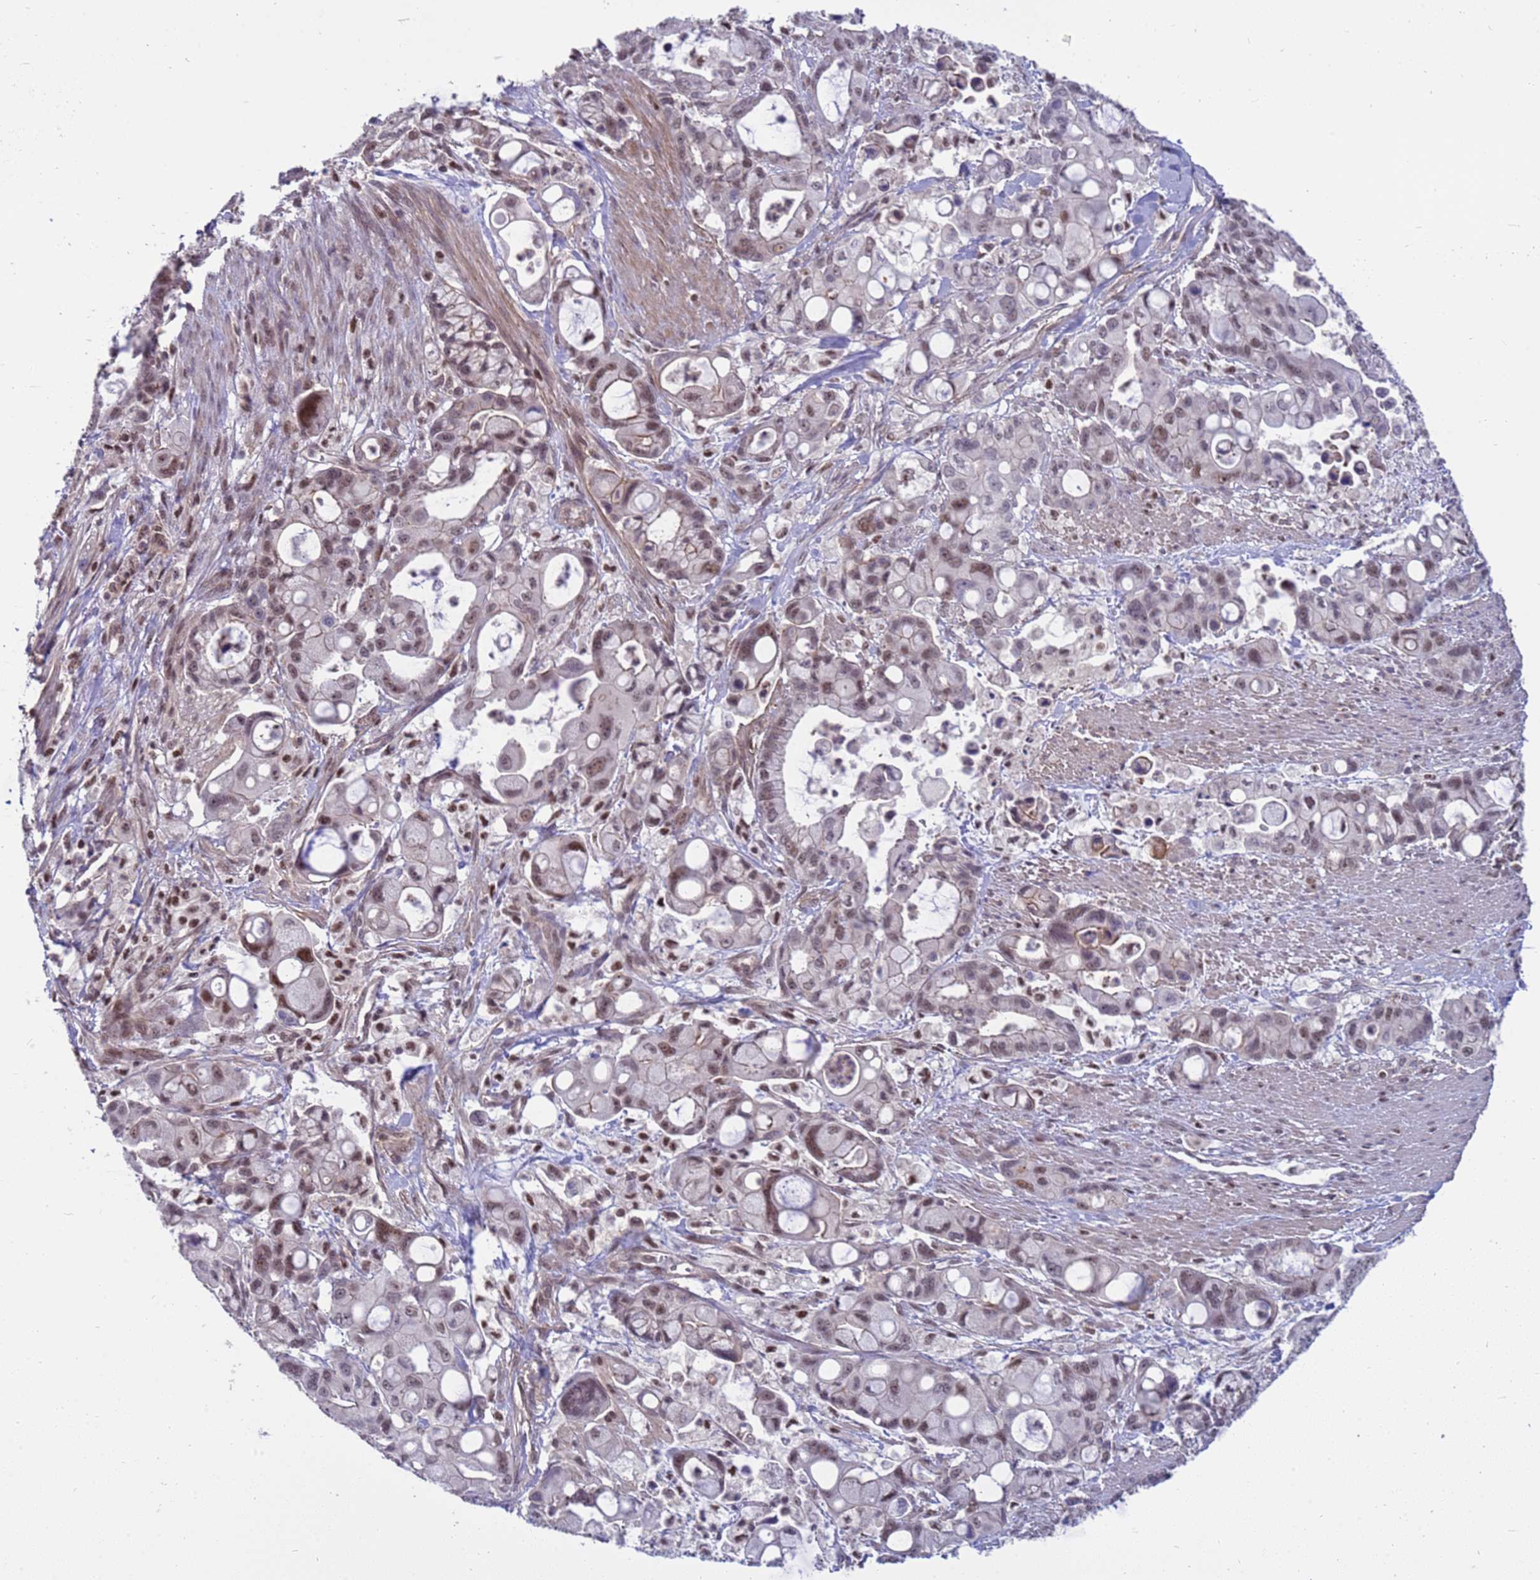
{"staining": {"intensity": "moderate", "quantity": ">75%", "location": "nuclear"}, "tissue": "pancreatic cancer", "cell_type": "Tumor cells", "image_type": "cancer", "snomed": [{"axis": "morphology", "description": "Adenocarcinoma, NOS"}, {"axis": "topography", "description": "Pancreas"}], "caption": "This is an image of immunohistochemistry staining of pancreatic cancer (adenocarcinoma), which shows moderate staining in the nuclear of tumor cells.", "gene": "NSL1", "patient": {"sex": "male", "age": 68}}